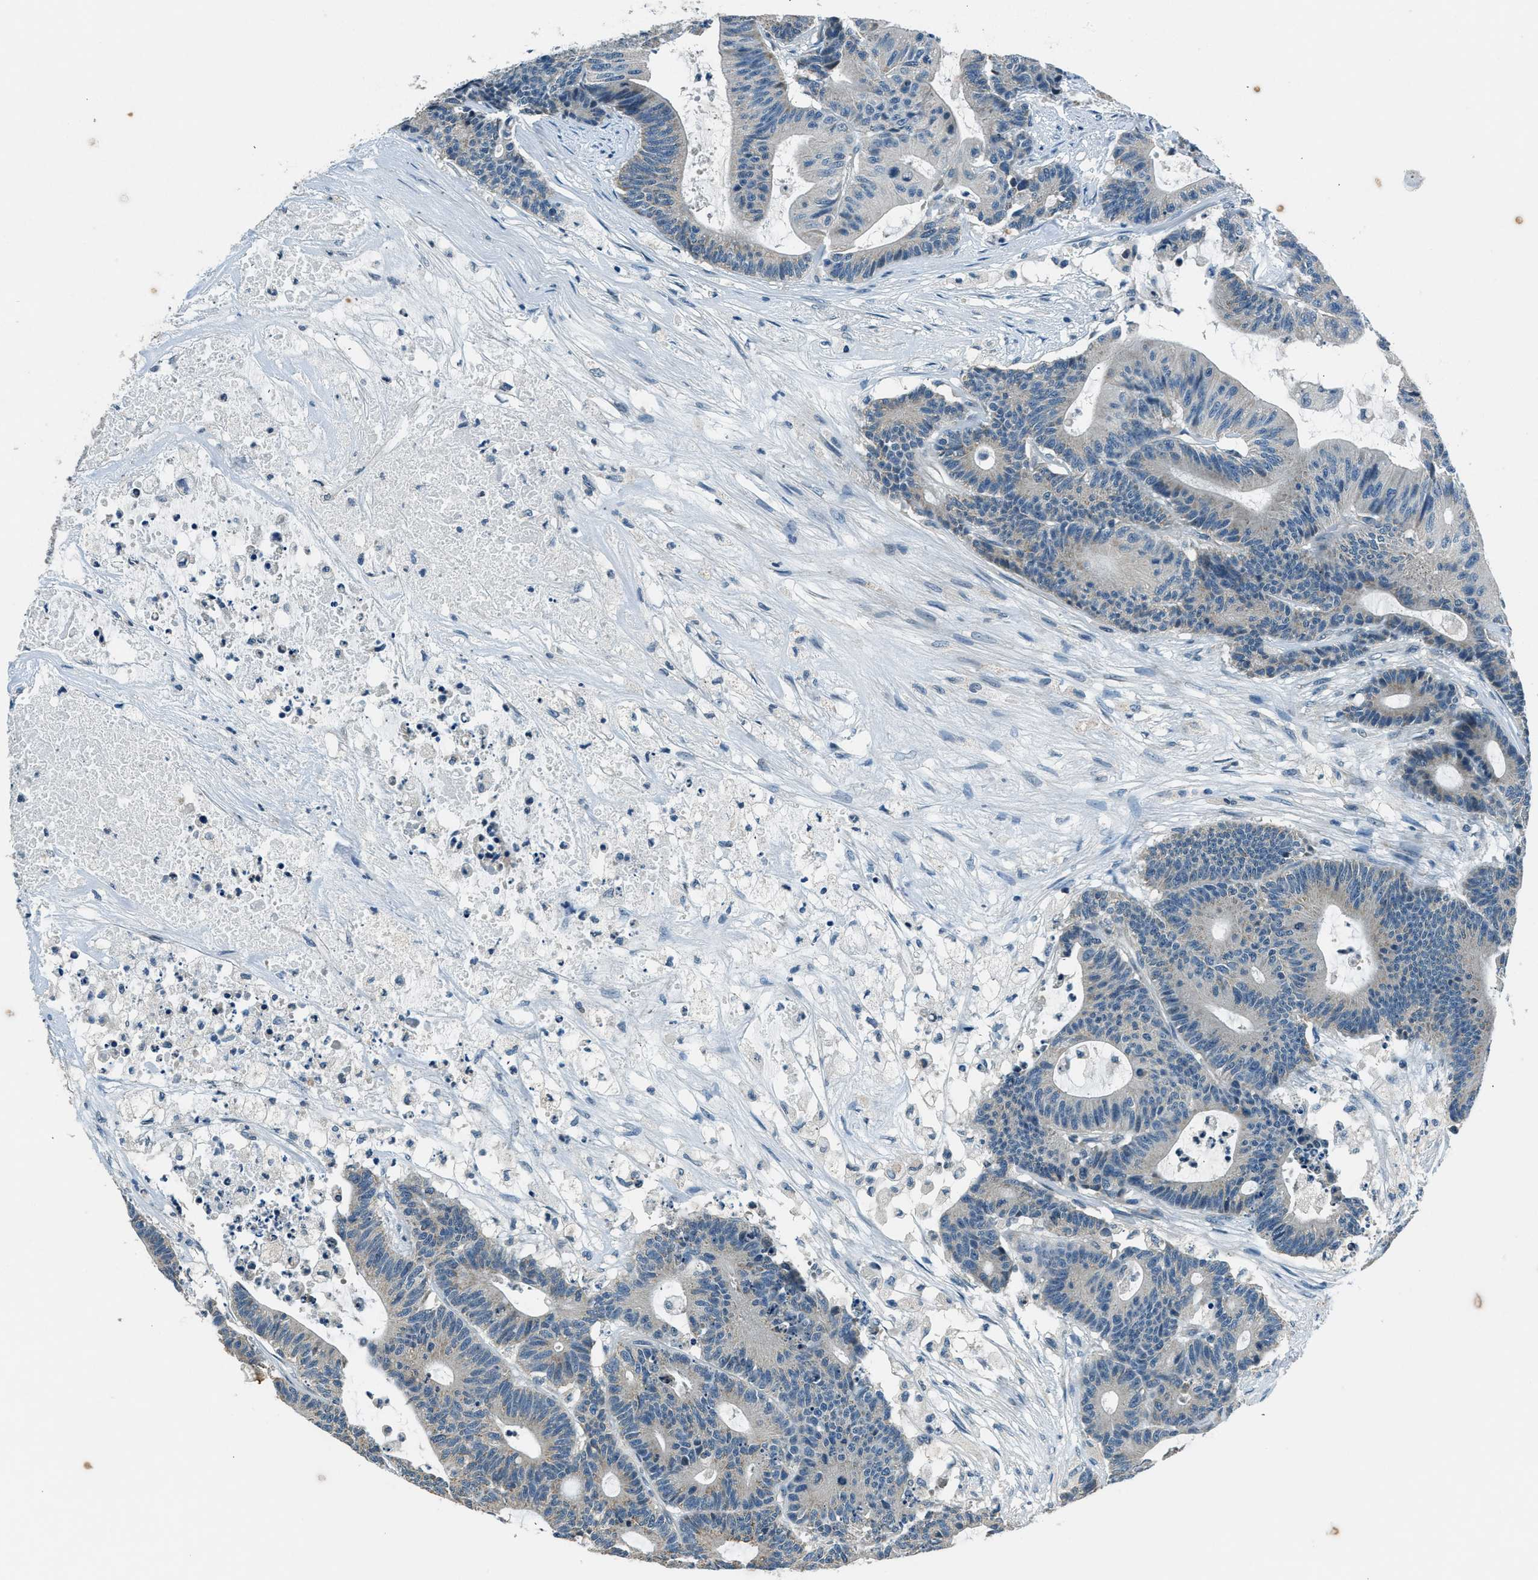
{"staining": {"intensity": "weak", "quantity": "<25%", "location": "cytoplasmic/membranous"}, "tissue": "colorectal cancer", "cell_type": "Tumor cells", "image_type": "cancer", "snomed": [{"axis": "morphology", "description": "Adenocarcinoma, NOS"}, {"axis": "topography", "description": "Colon"}], "caption": "An IHC image of colorectal cancer is shown. There is no staining in tumor cells of colorectal cancer. (DAB (3,3'-diaminobenzidine) IHC visualized using brightfield microscopy, high magnification).", "gene": "NME8", "patient": {"sex": "female", "age": 84}}